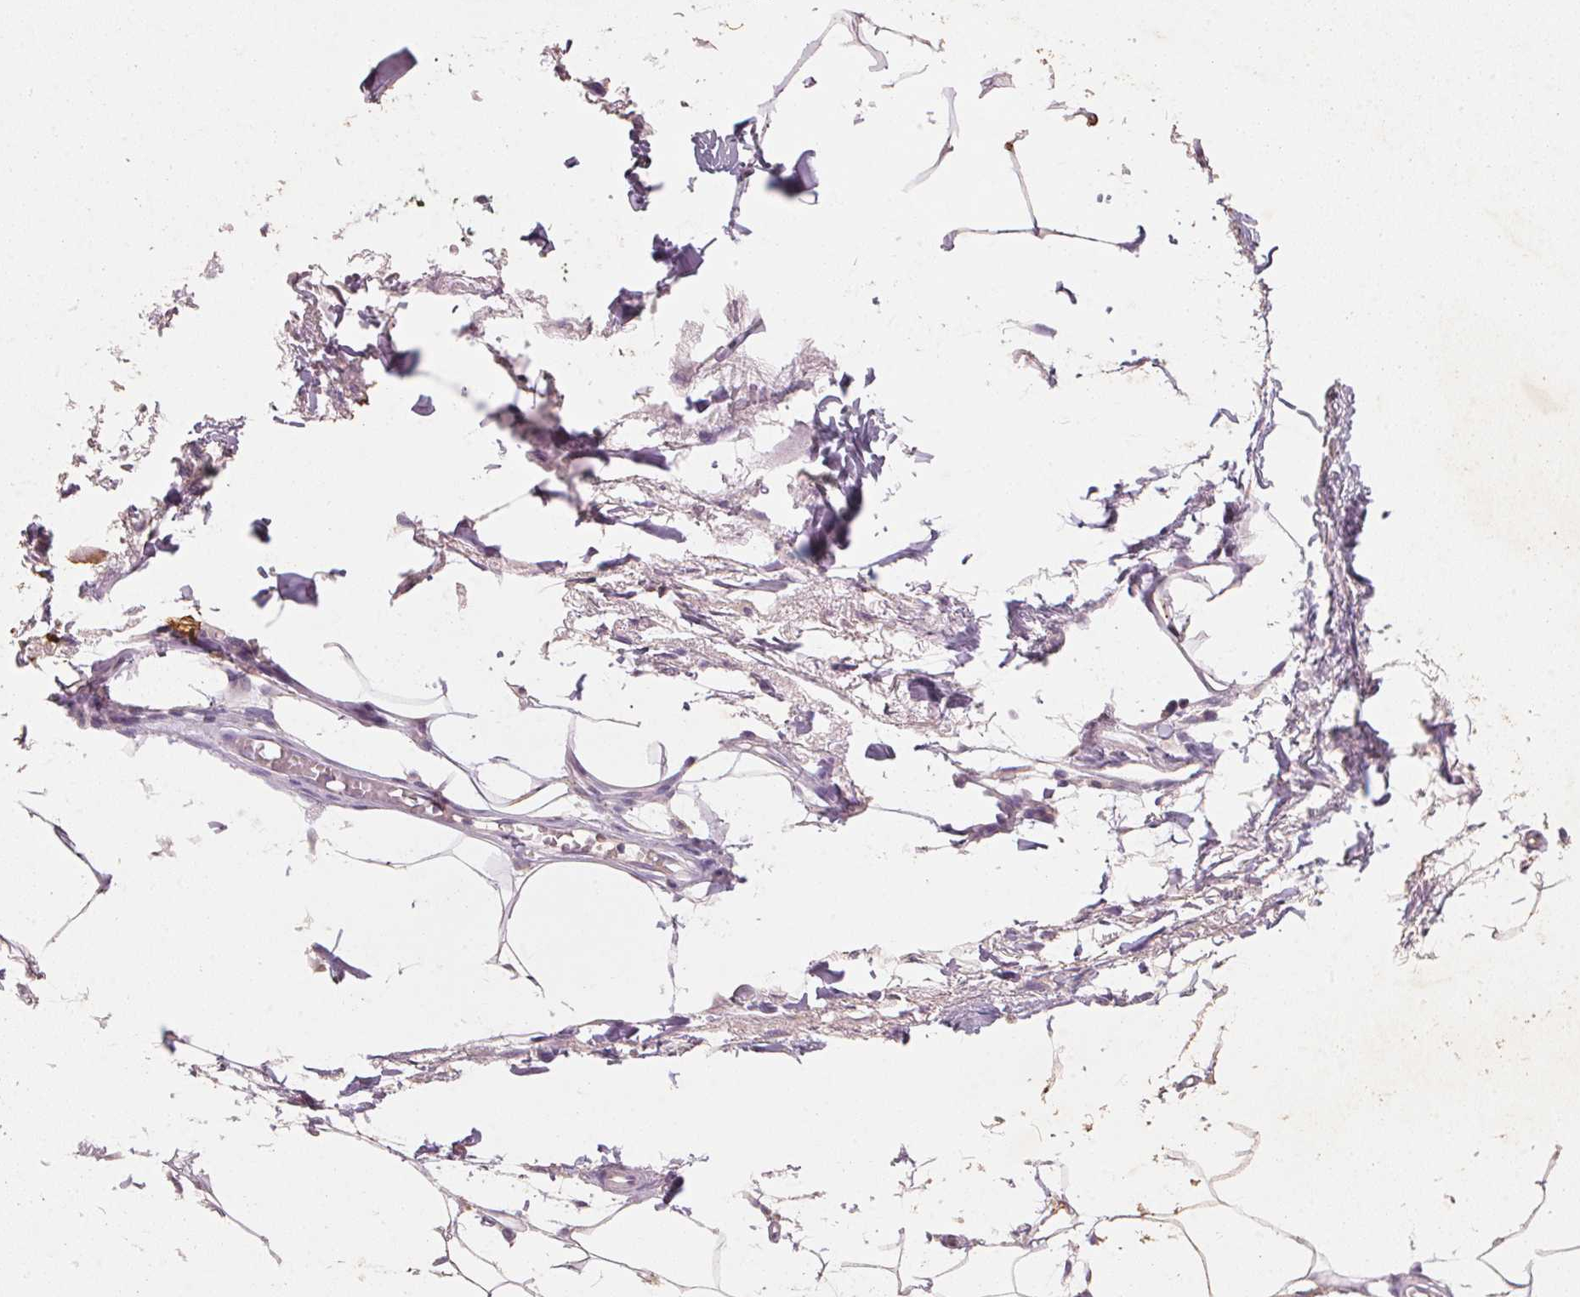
{"staining": {"intensity": "negative", "quantity": "none", "location": "none"}, "tissue": "skin", "cell_type": "Fibroblasts", "image_type": "normal", "snomed": [{"axis": "morphology", "description": "Normal tissue, NOS"}, {"axis": "topography", "description": "Skin"}], "caption": "This is an immunohistochemistry (IHC) histopathology image of benign skin. There is no staining in fibroblasts.", "gene": "CXCL5", "patient": {"sex": "female", "age": 62}}